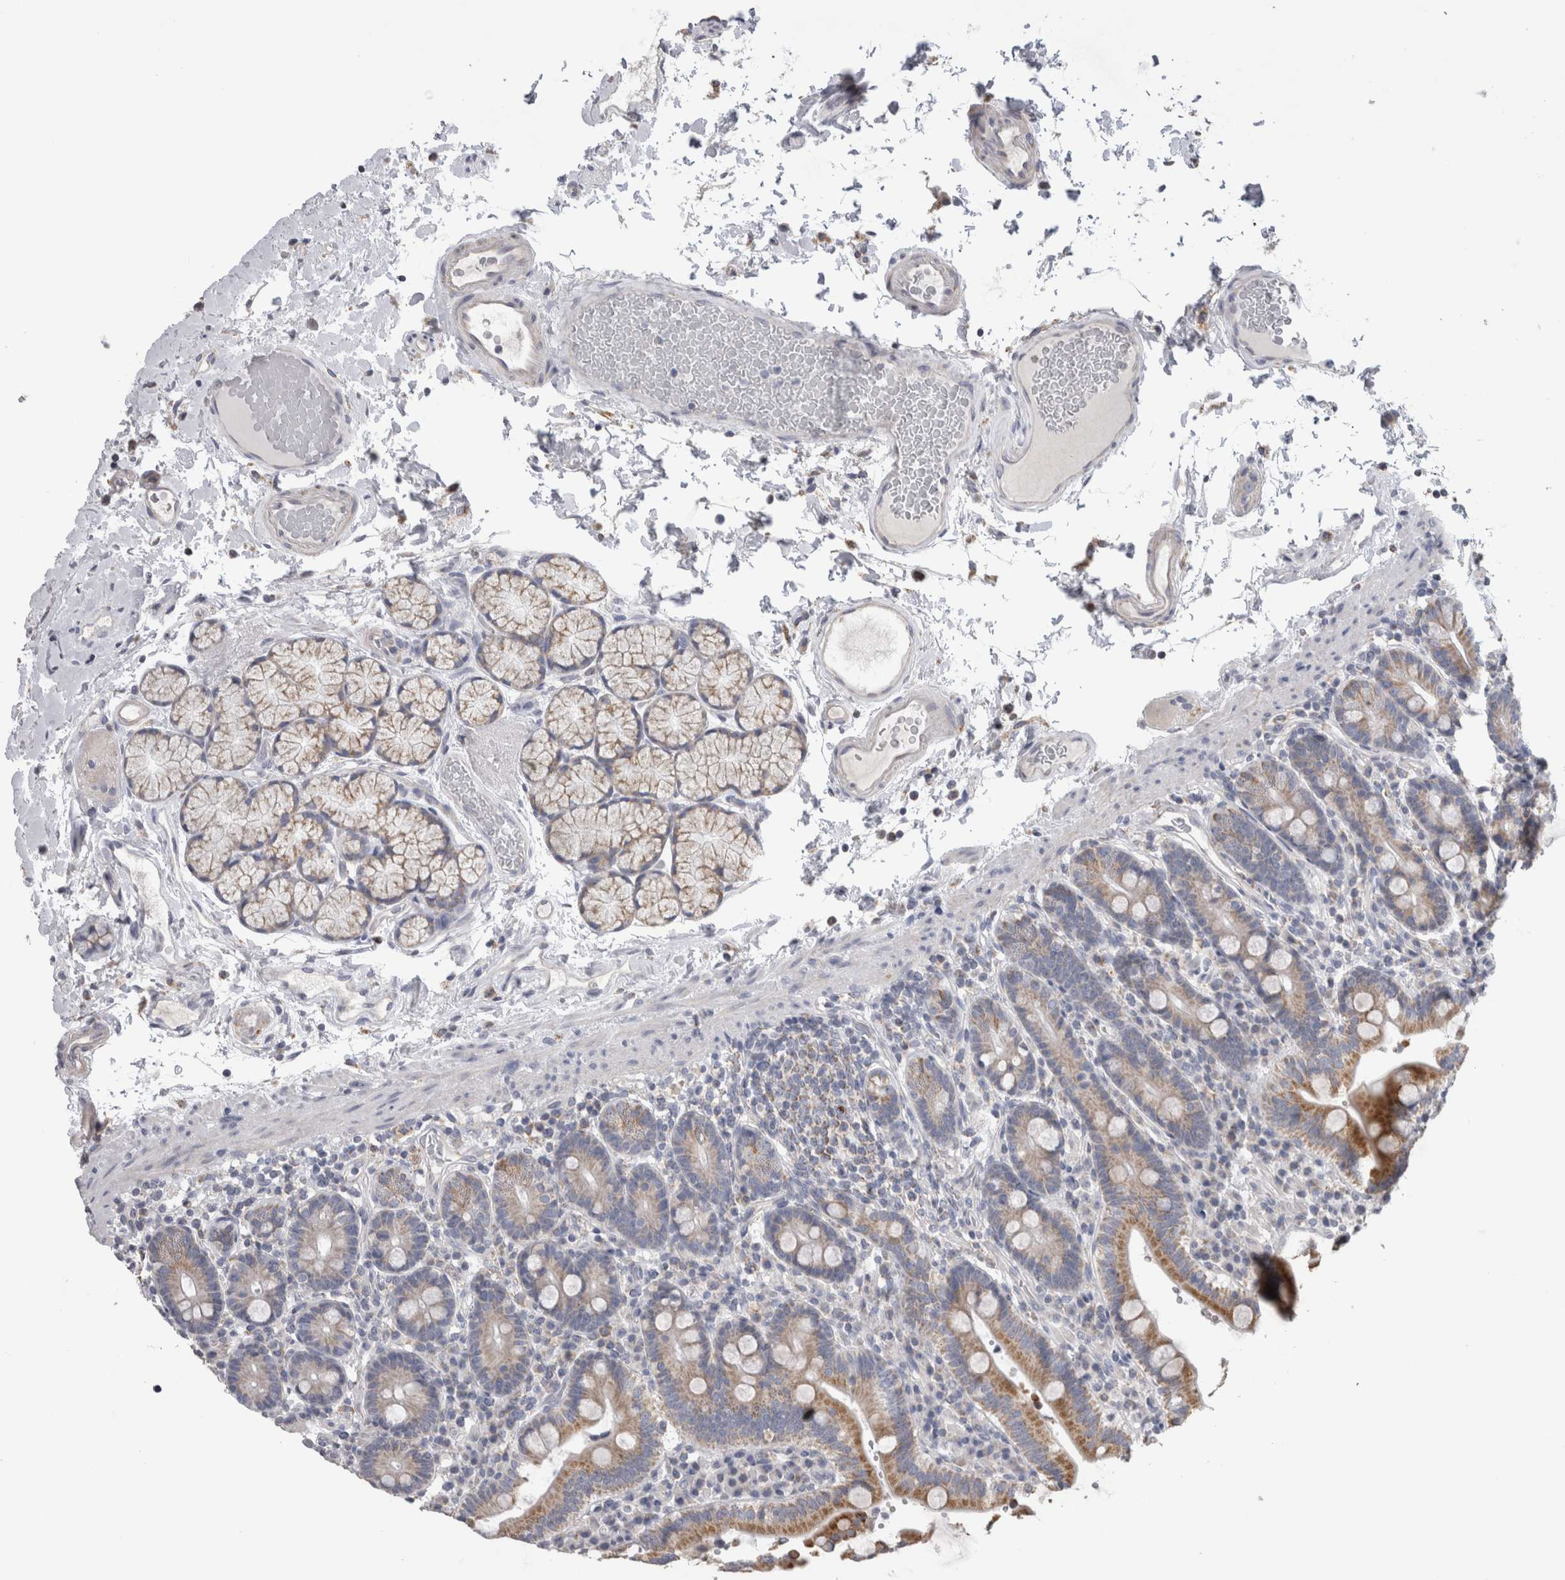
{"staining": {"intensity": "moderate", "quantity": "25%-75%", "location": "cytoplasmic/membranous"}, "tissue": "duodenum", "cell_type": "Glandular cells", "image_type": "normal", "snomed": [{"axis": "morphology", "description": "Normal tissue, NOS"}, {"axis": "topography", "description": "Small intestine, NOS"}], "caption": "Approximately 25%-75% of glandular cells in normal human duodenum display moderate cytoplasmic/membranous protein staining as visualized by brown immunohistochemical staining.", "gene": "DHRS4", "patient": {"sex": "female", "age": 71}}